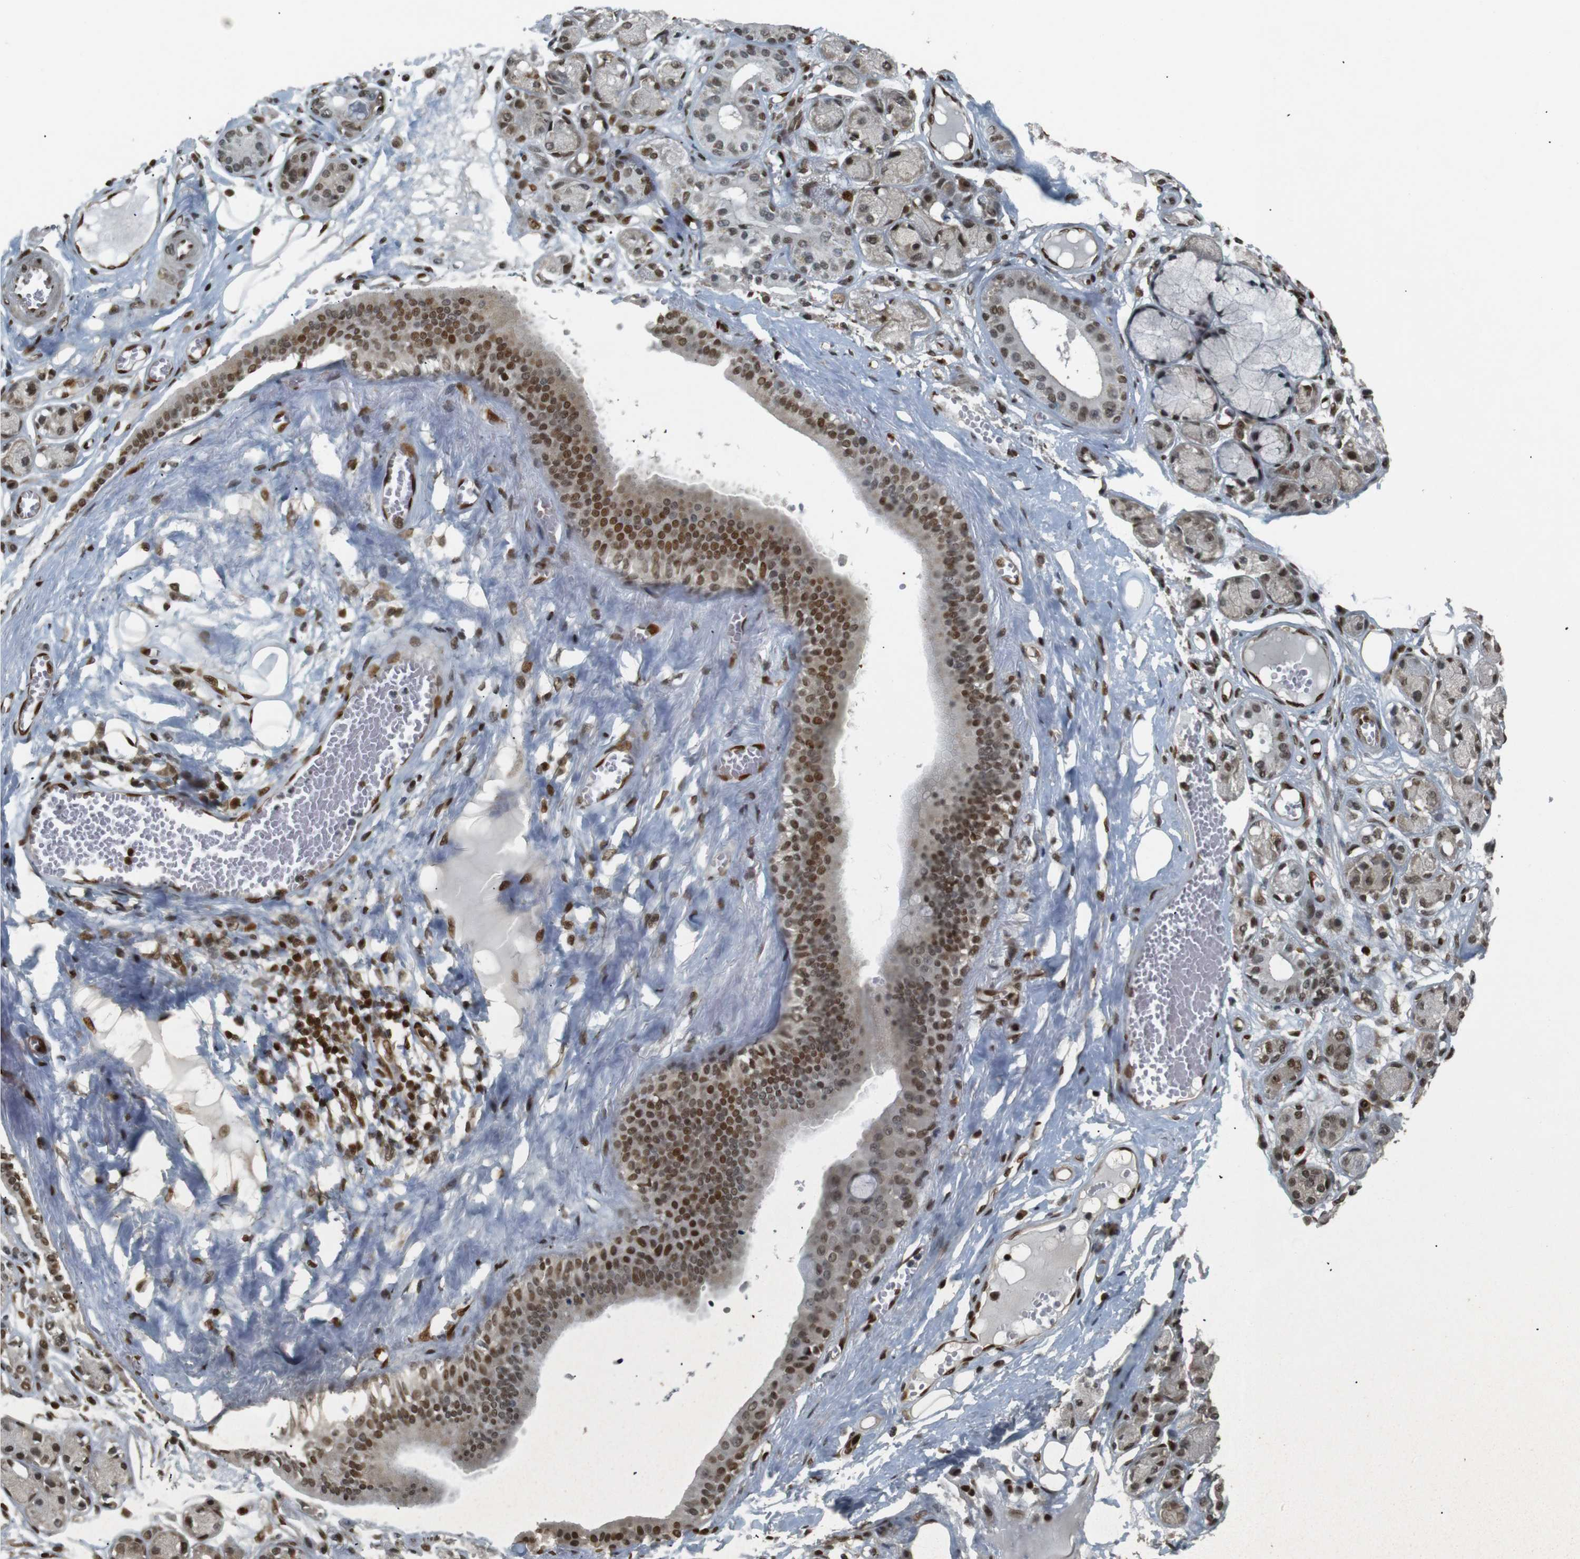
{"staining": {"intensity": "strong", "quantity": ">75%", "location": "nuclear"}, "tissue": "adipose tissue", "cell_type": "Adipocytes", "image_type": "normal", "snomed": [{"axis": "morphology", "description": "Normal tissue, NOS"}, {"axis": "morphology", "description": "Inflammation, NOS"}, {"axis": "topography", "description": "Salivary gland"}, {"axis": "topography", "description": "Peripheral nerve tissue"}], "caption": "Protein staining exhibits strong nuclear expression in approximately >75% of adipocytes in normal adipose tissue. The protein is stained brown, and the nuclei are stained in blue (DAB IHC with brightfield microscopy, high magnification).", "gene": "NHEJ1", "patient": {"sex": "female", "age": 75}}